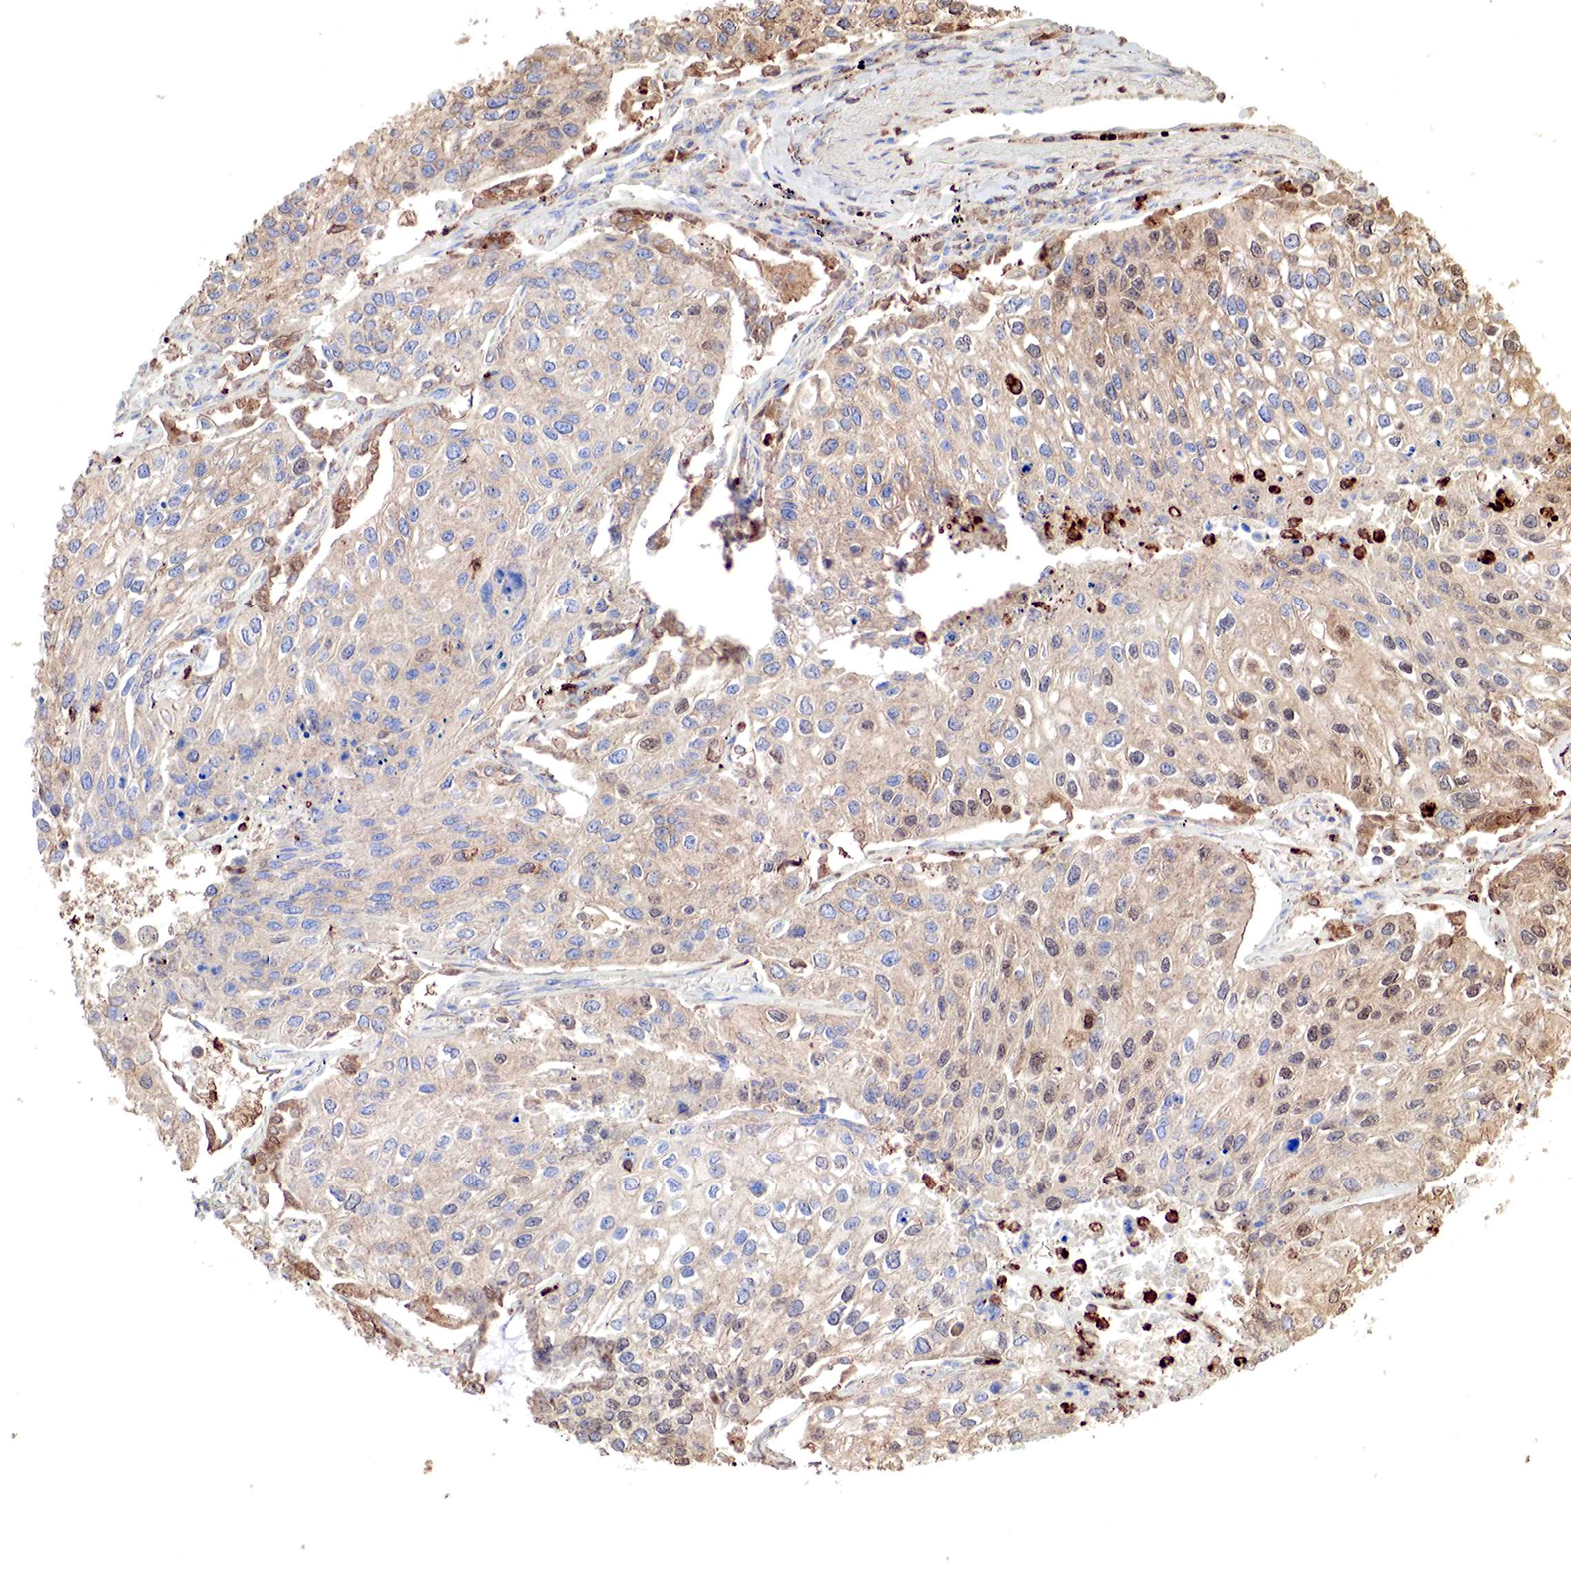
{"staining": {"intensity": "weak", "quantity": "25%-75%", "location": "cytoplasmic/membranous"}, "tissue": "lung cancer", "cell_type": "Tumor cells", "image_type": "cancer", "snomed": [{"axis": "morphology", "description": "Squamous cell carcinoma, NOS"}, {"axis": "topography", "description": "Lung"}], "caption": "Weak cytoplasmic/membranous protein staining is present in about 25%-75% of tumor cells in squamous cell carcinoma (lung). (DAB (3,3'-diaminobenzidine) = brown stain, brightfield microscopy at high magnification).", "gene": "G6PD", "patient": {"sex": "male", "age": 75}}